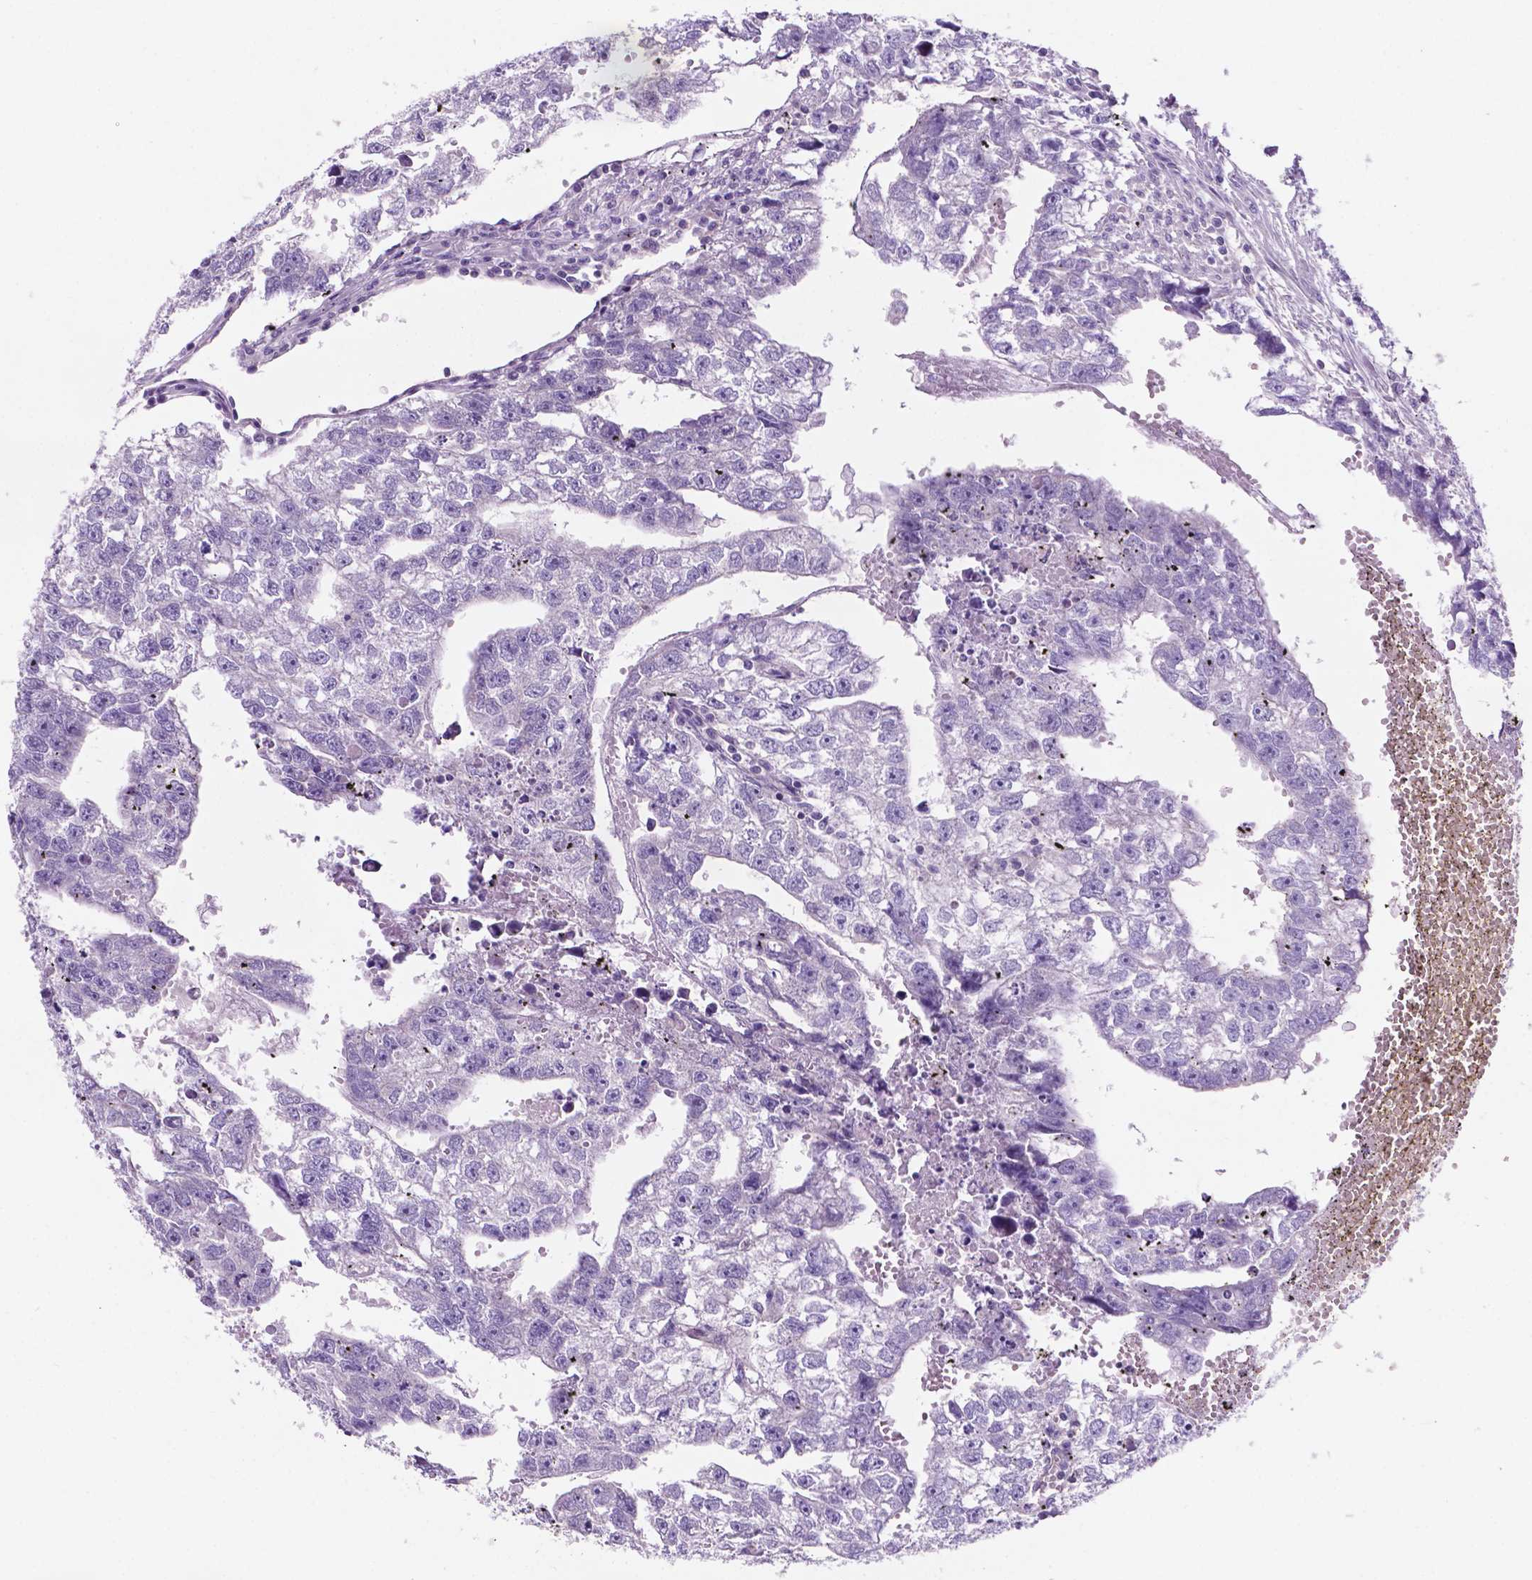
{"staining": {"intensity": "negative", "quantity": "none", "location": "none"}, "tissue": "testis cancer", "cell_type": "Tumor cells", "image_type": "cancer", "snomed": [{"axis": "morphology", "description": "Carcinoma, Embryonal, NOS"}, {"axis": "morphology", "description": "Teratoma, malignant, NOS"}, {"axis": "topography", "description": "Testis"}], "caption": "Embryonal carcinoma (testis) was stained to show a protein in brown. There is no significant positivity in tumor cells. (Brightfield microscopy of DAB (3,3'-diaminobenzidine) immunohistochemistry at high magnification).", "gene": "FAM50B", "patient": {"sex": "male", "age": 44}}